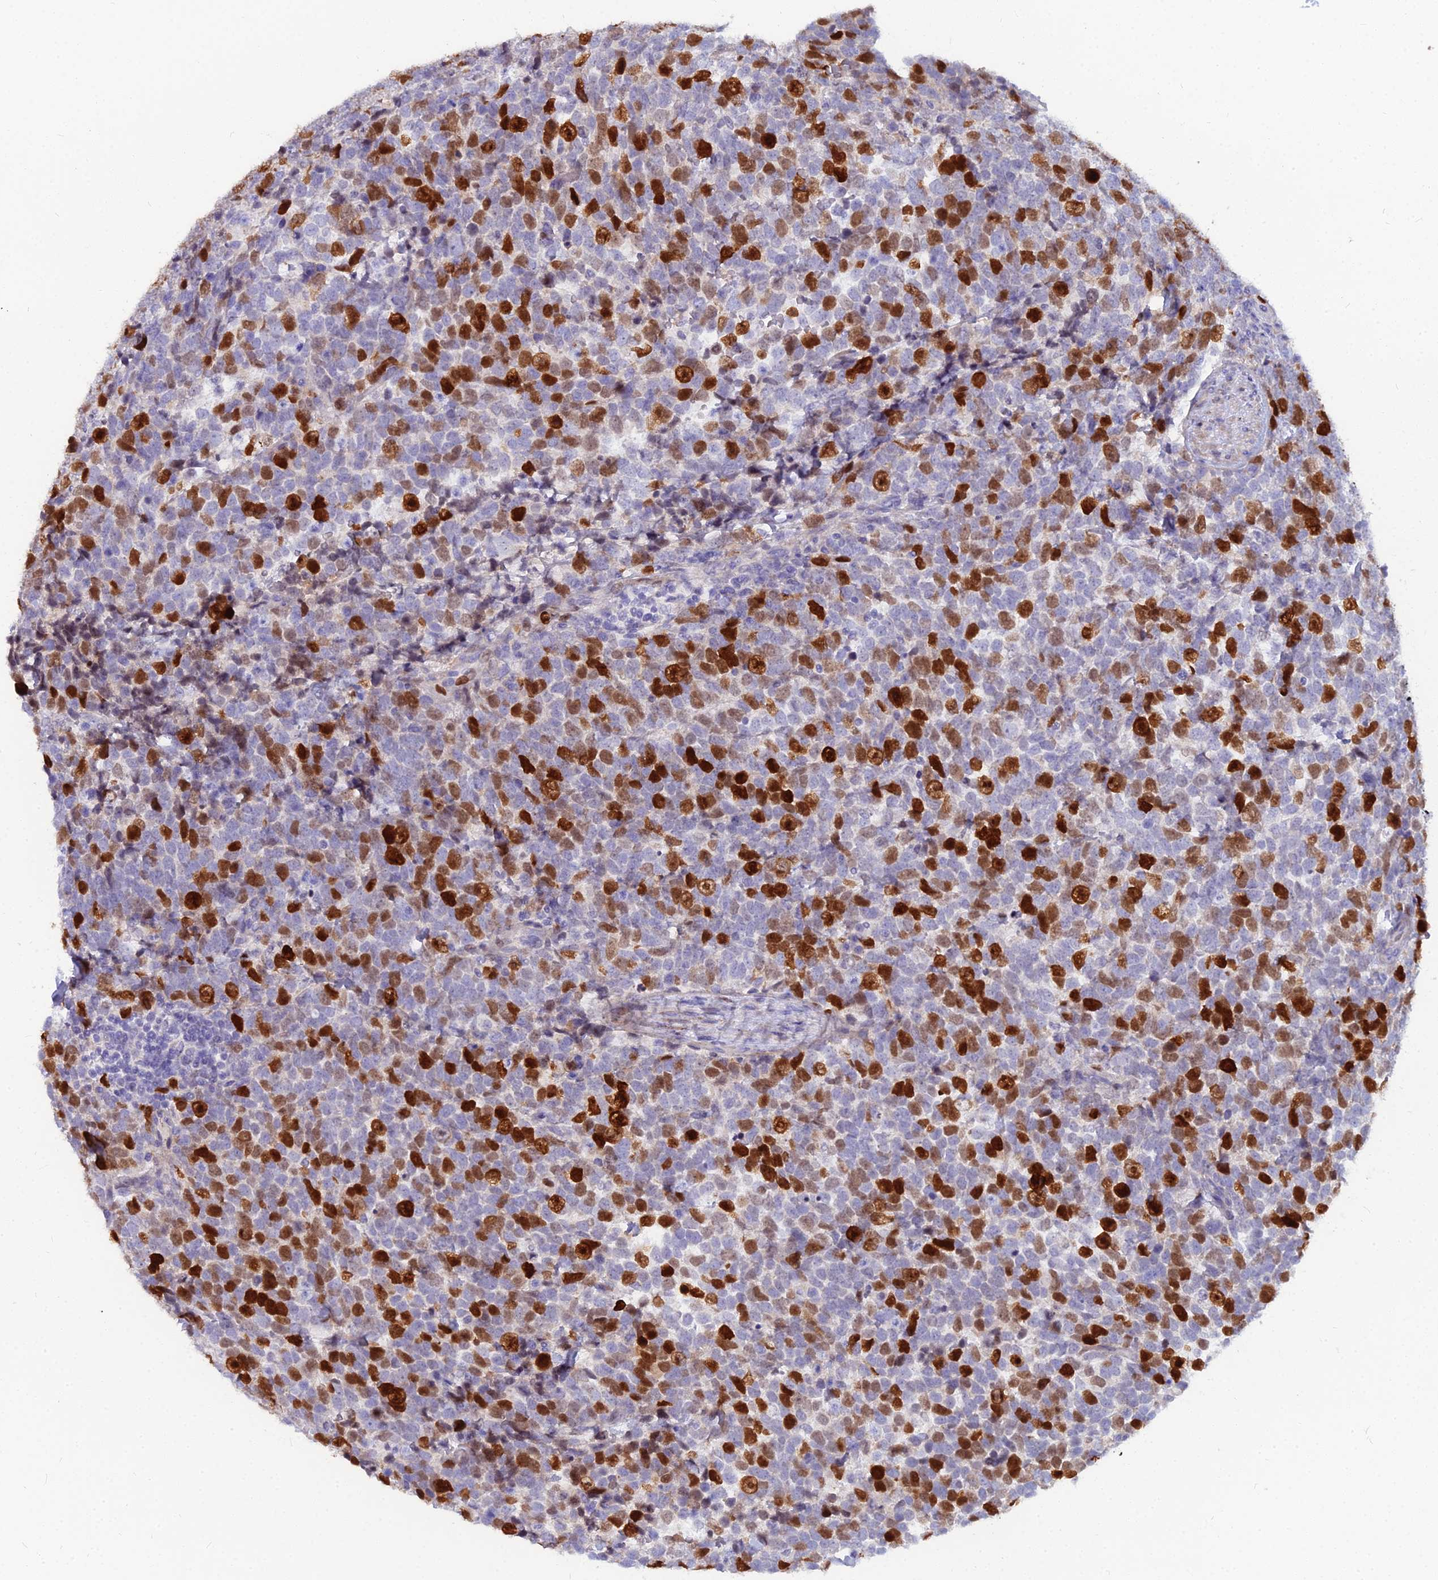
{"staining": {"intensity": "strong", "quantity": "25%-75%", "location": "nuclear"}, "tissue": "urothelial cancer", "cell_type": "Tumor cells", "image_type": "cancer", "snomed": [{"axis": "morphology", "description": "Urothelial carcinoma, High grade"}, {"axis": "topography", "description": "Urinary bladder"}], "caption": "IHC of urothelial carcinoma (high-grade) exhibits high levels of strong nuclear positivity in approximately 25%-75% of tumor cells.", "gene": "NUSAP1", "patient": {"sex": "female", "age": 82}}